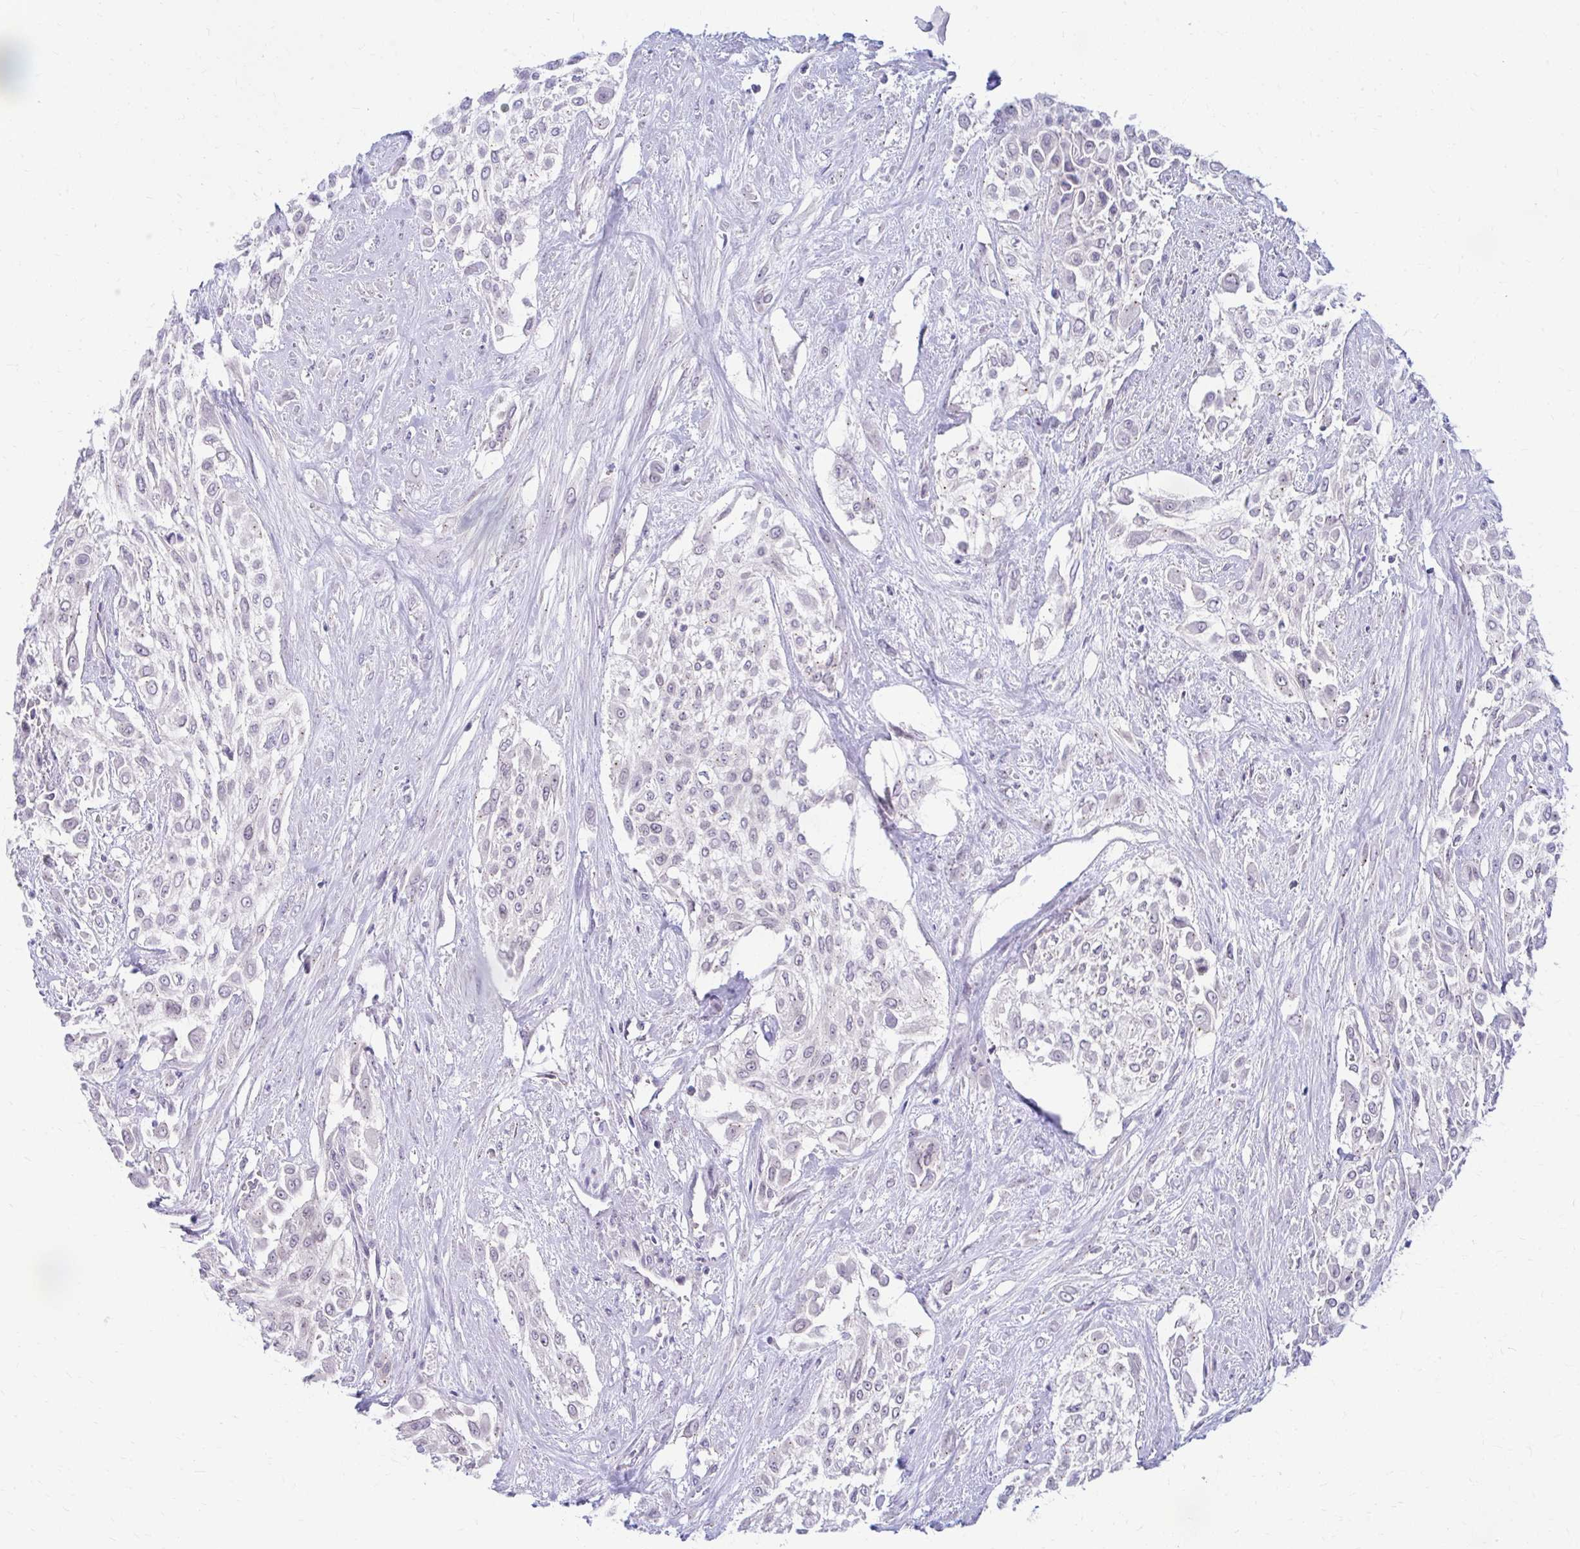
{"staining": {"intensity": "negative", "quantity": "none", "location": "none"}, "tissue": "urothelial cancer", "cell_type": "Tumor cells", "image_type": "cancer", "snomed": [{"axis": "morphology", "description": "Urothelial carcinoma, High grade"}, {"axis": "topography", "description": "Urinary bladder"}], "caption": "Tumor cells show no significant protein staining in high-grade urothelial carcinoma.", "gene": "RADIL", "patient": {"sex": "male", "age": 57}}